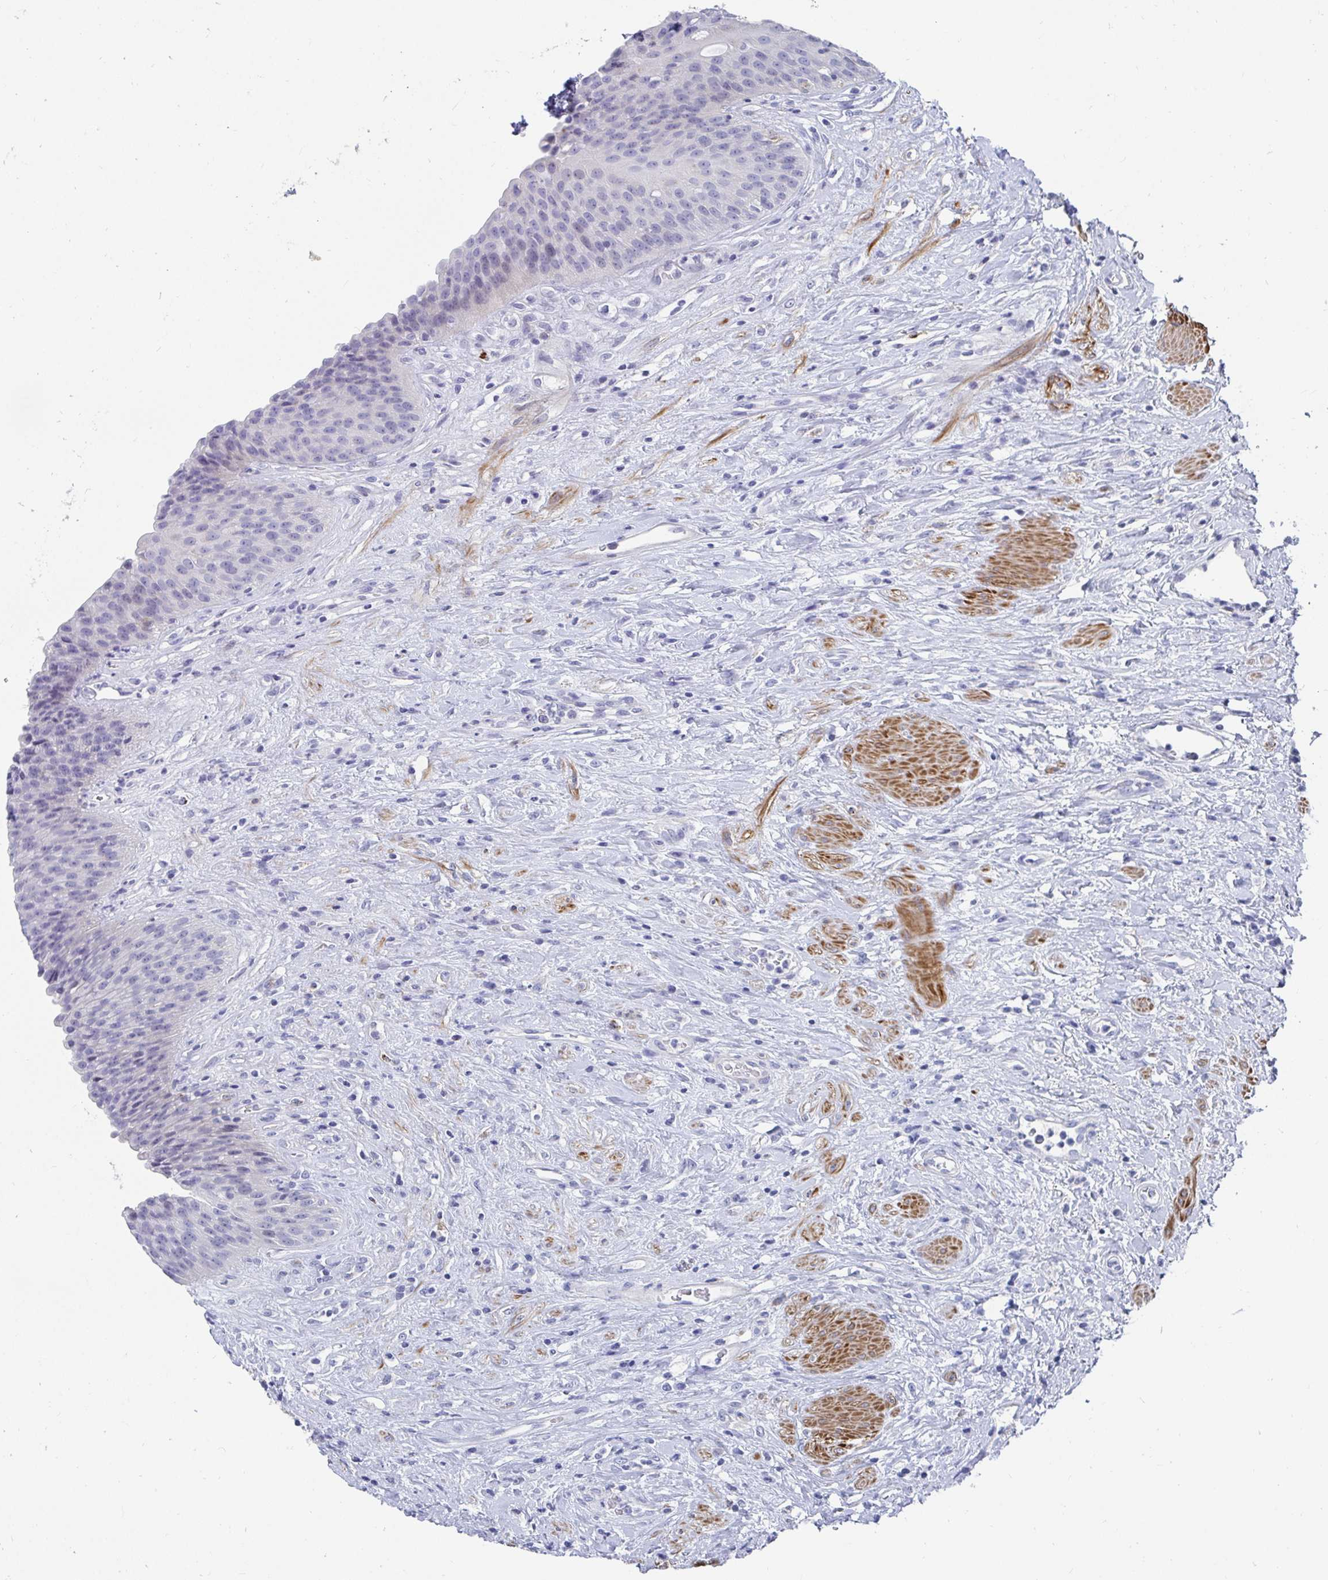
{"staining": {"intensity": "negative", "quantity": "none", "location": "none"}, "tissue": "urinary bladder", "cell_type": "Urothelial cells", "image_type": "normal", "snomed": [{"axis": "morphology", "description": "Normal tissue, NOS"}, {"axis": "topography", "description": "Urinary bladder"}], "caption": "This is a histopathology image of immunohistochemistry (IHC) staining of benign urinary bladder, which shows no staining in urothelial cells. (Stains: DAB immunohistochemistry with hematoxylin counter stain, Microscopy: brightfield microscopy at high magnification).", "gene": "ZFP82", "patient": {"sex": "female", "age": 56}}